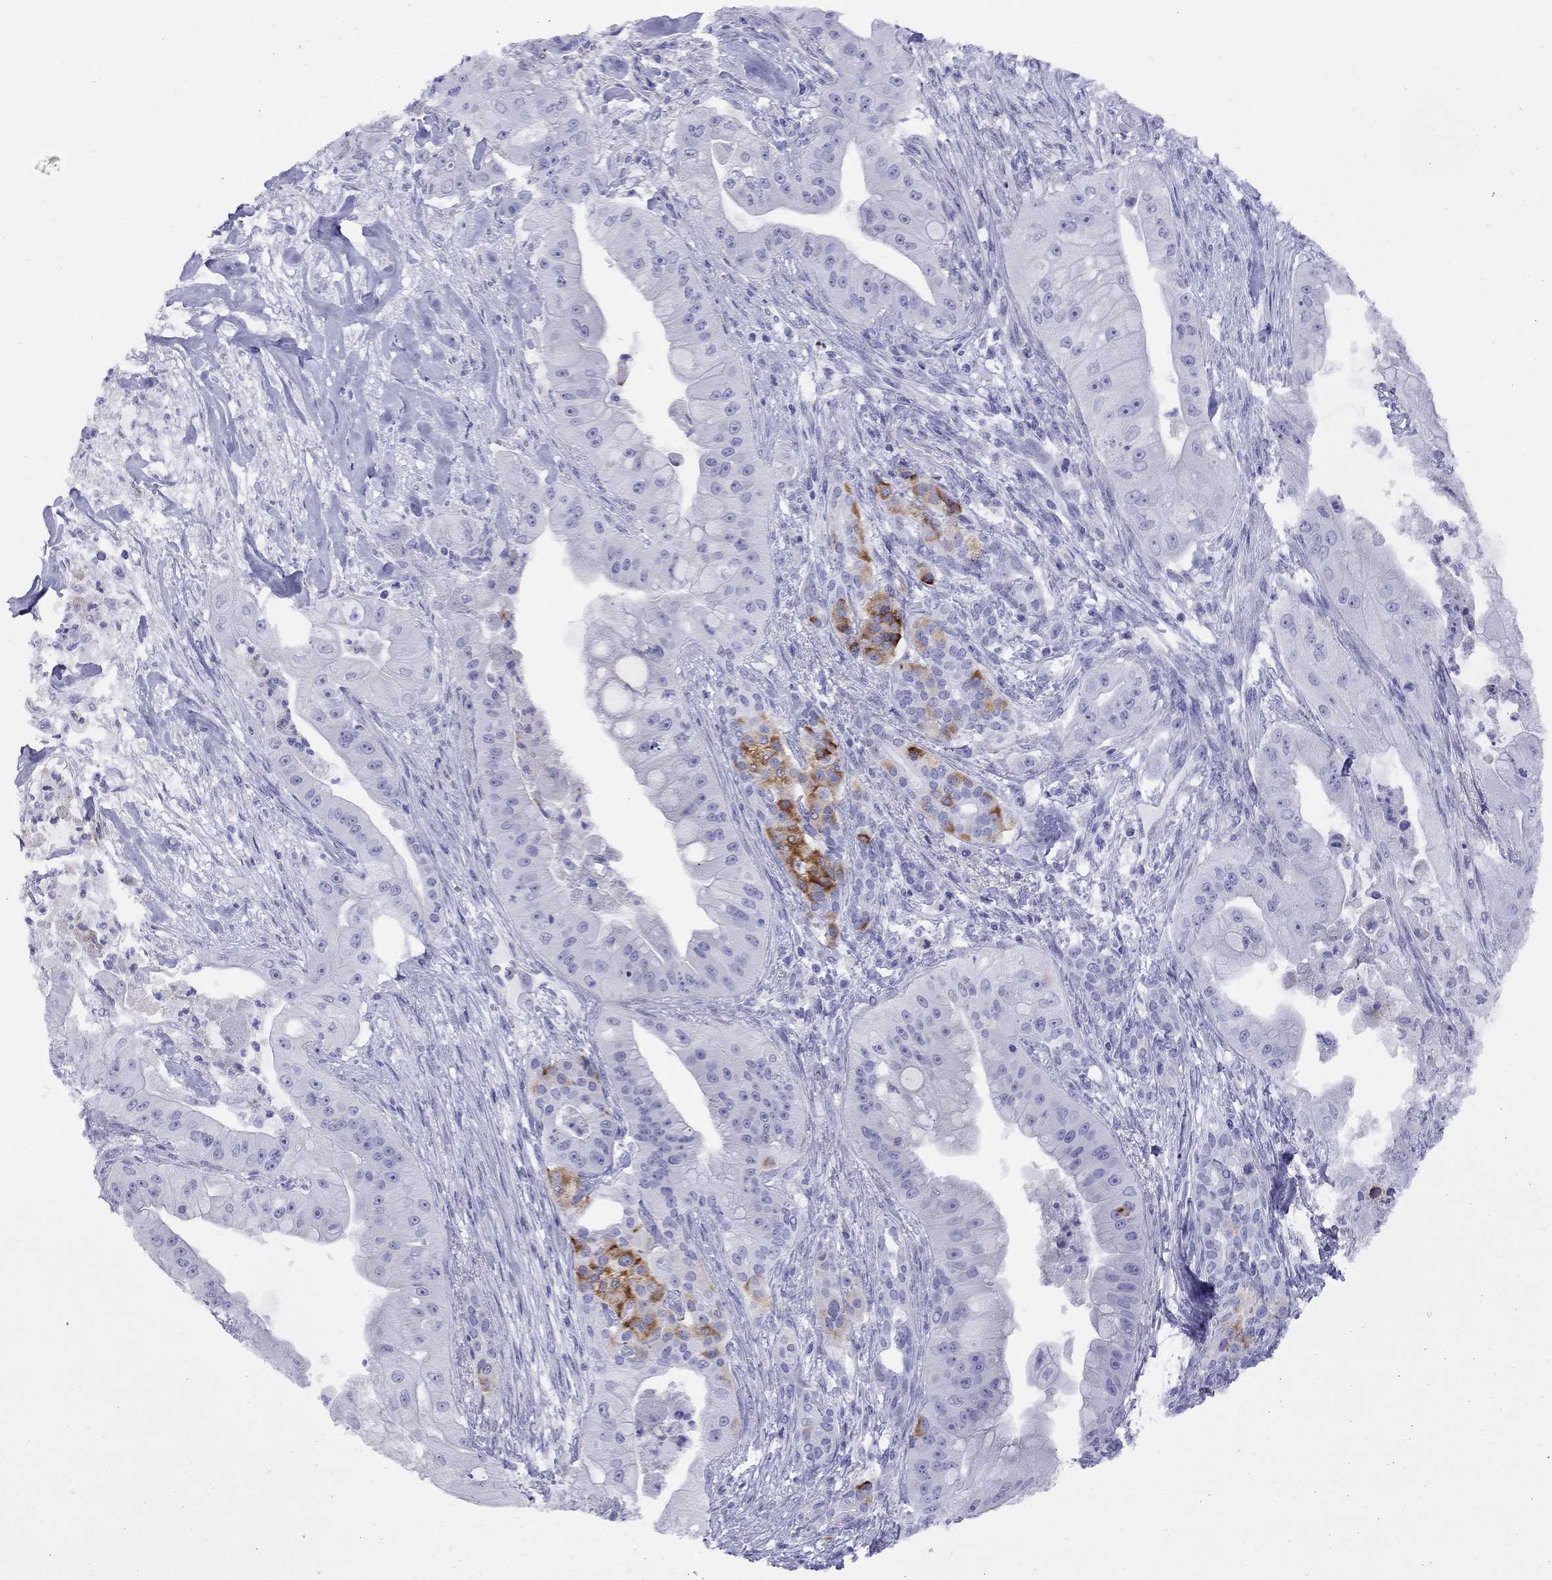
{"staining": {"intensity": "negative", "quantity": "none", "location": "none"}, "tissue": "pancreatic cancer", "cell_type": "Tumor cells", "image_type": "cancer", "snomed": [{"axis": "morphology", "description": "Normal tissue, NOS"}, {"axis": "morphology", "description": "Inflammation, NOS"}, {"axis": "morphology", "description": "Adenocarcinoma, NOS"}, {"axis": "topography", "description": "Pancreas"}], "caption": "Immunohistochemistry (IHC) histopathology image of neoplastic tissue: human pancreatic cancer stained with DAB shows no significant protein staining in tumor cells.", "gene": "SLC30A8", "patient": {"sex": "male", "age": 57}}